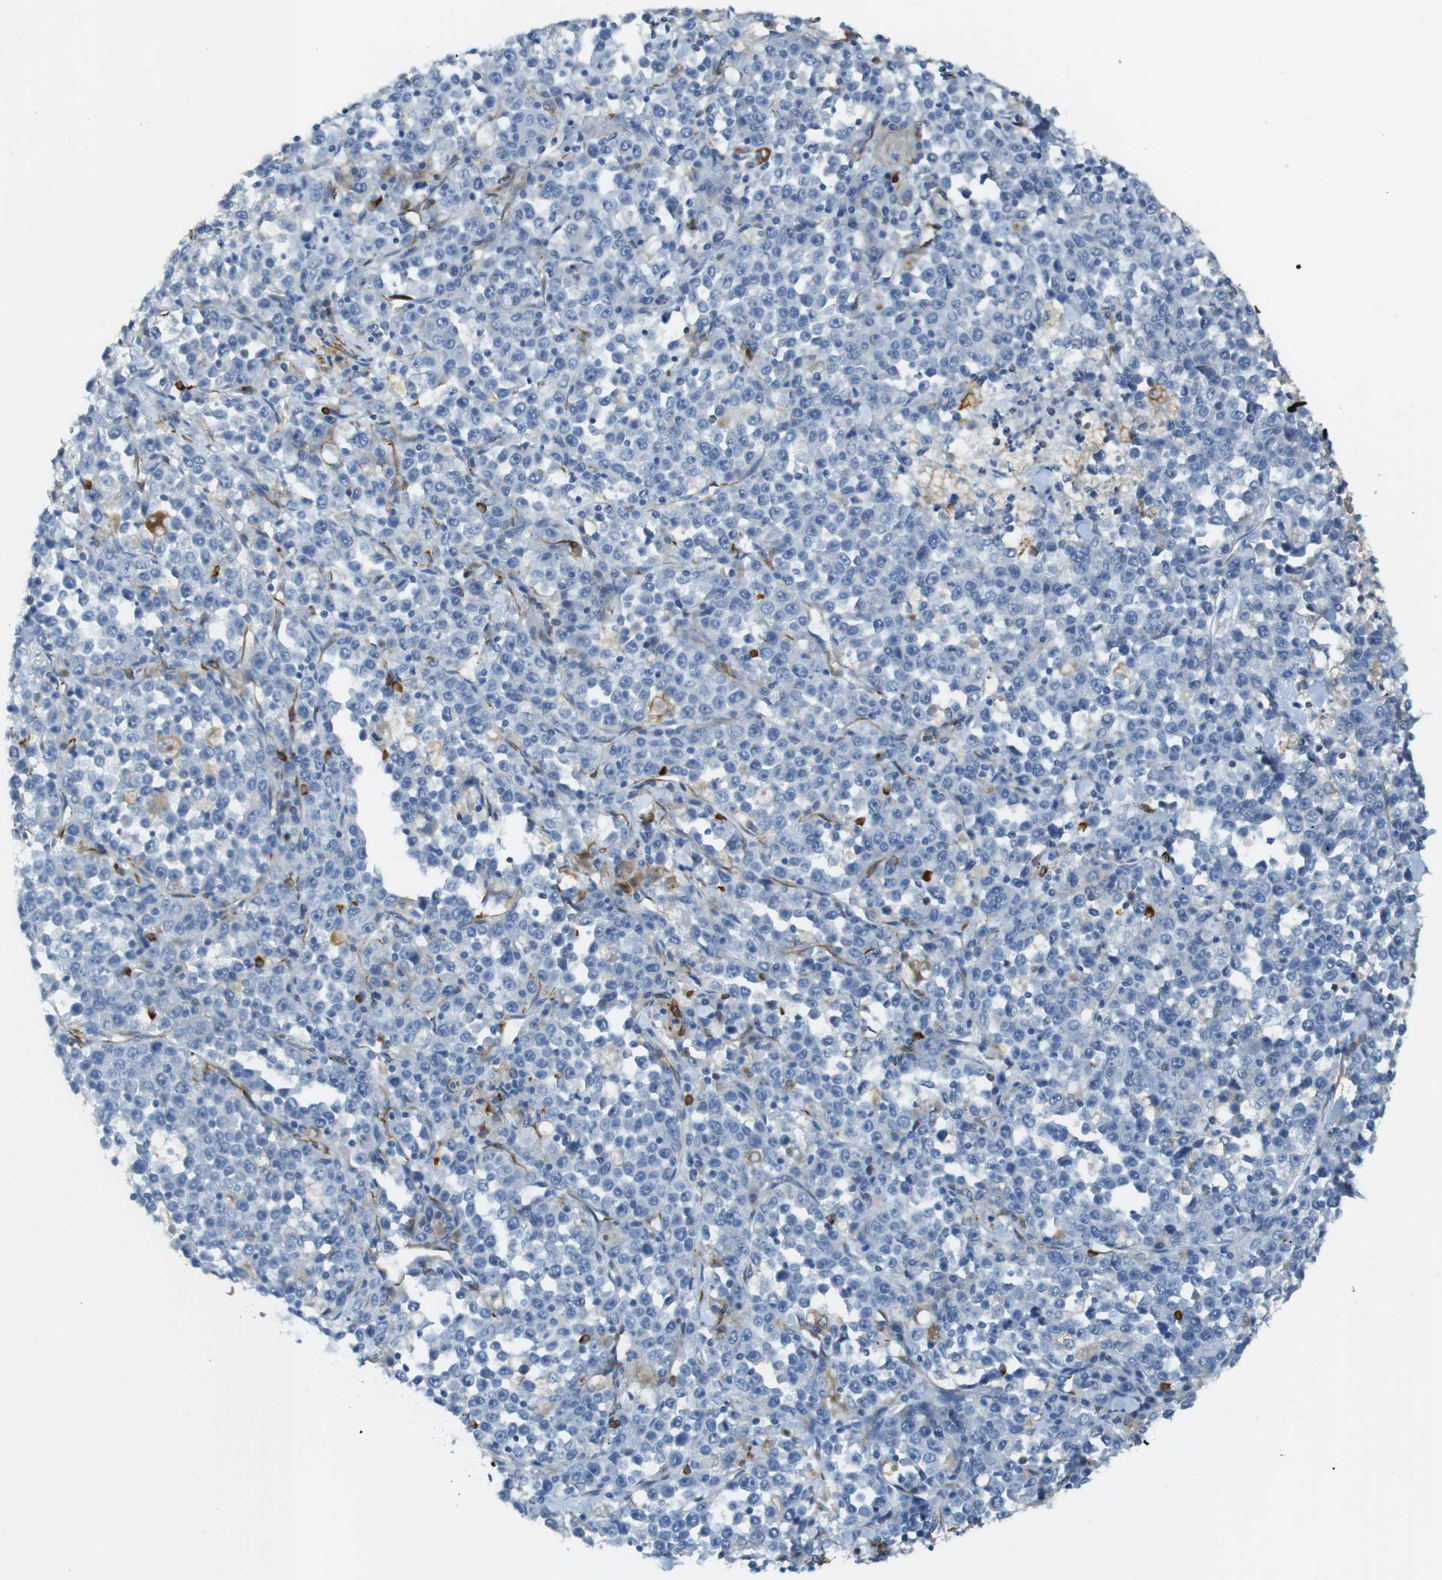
{"staining": {"intensity": "negative", "quantity": "none", "location": "none"}, "tissue": "stomach cancer", "cell_type": "Tumor cells", "image_type": "cancer", "snomed": [{"axis": "morphology", "description": "Normal tissue, NOS"}, {"axis": "morphology", "description": "Adenocarcinoma, NOS"}, {"axis": "topography", "description": "Stomach, upper"}, {"axis": "topography", "description": "Stomach"}], "caption": "Tumor cells show no significant staining in stomach cancer.", "gene": "CD320", "patient": {"sex": "male", "age": 59}}